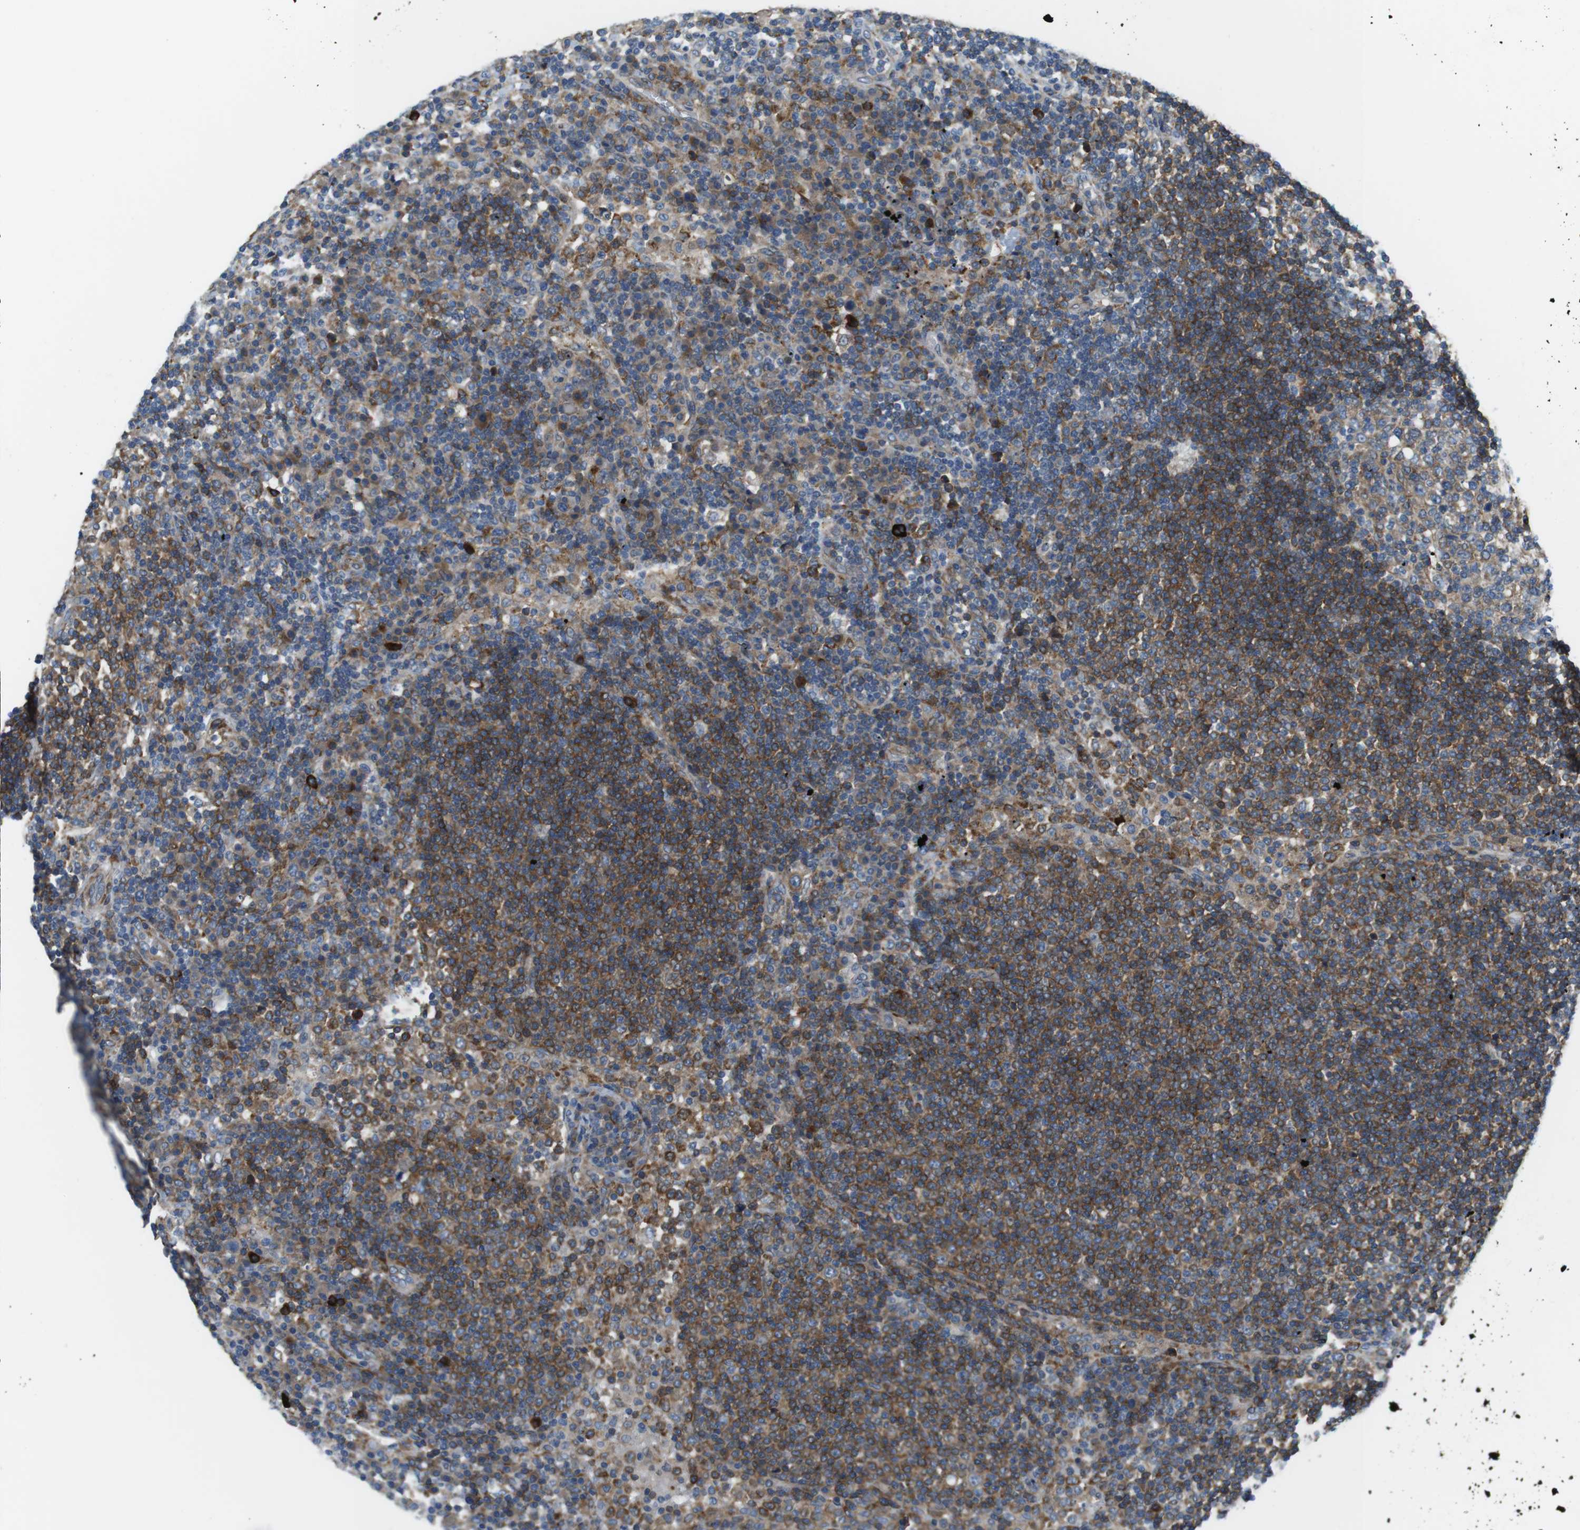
{"staining": {"intensity": "moderate", "quantity": ">75%", "location": "cytoplasmic/membranous"}, "tissue": "lymph node", "cell_type": "Germinal center cells", "image_type": "normal", "snomed": [{"axis": "morphology", "description": "Normal tissue, NOS"}, {"axis": "topography", "description": "Lymph node"}], "caption": "Germinal center cells exhibit medium levels of moderate cytoplasmic/membranous expression in approximately >75% of cells in benign human lymph node.", "gene": "DCLK1", "patient": {"sex": "female", "age": 53}}